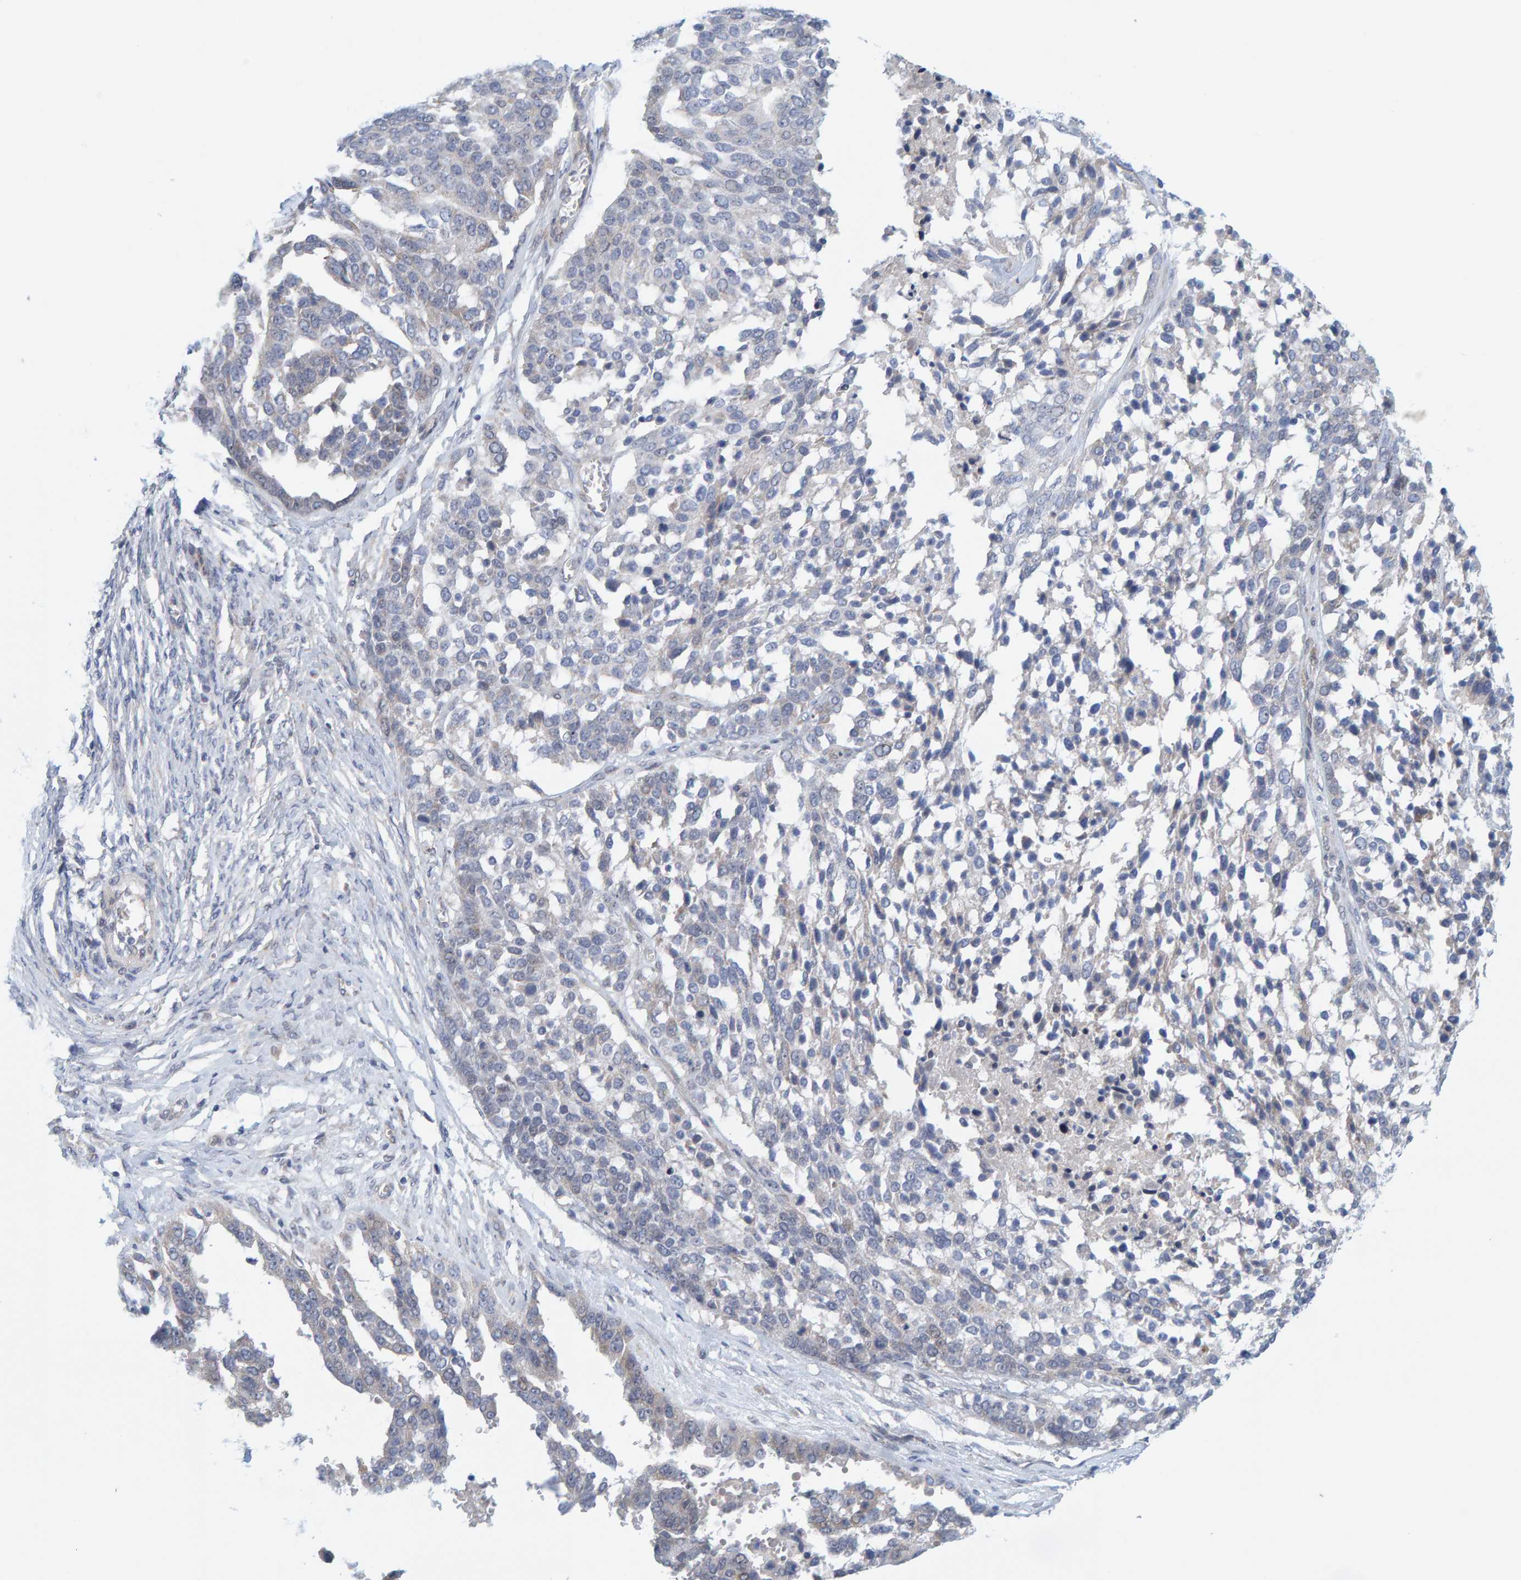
{"staining": {"intensity": "negative", "quantity": "none", "location": "none"}, "tissue": "ovarian cancer", "cell_type": "Tumor cells", "image_type": "cancer", "snomed": [{"axis": "morphology", "description": "Cystadenocarcinoma, serous, NOS"}, {"axis": "topography", "description": "Ovary"}], "caption": "Protein analysis of serous cystadenocarcinoma (ovarian) reveals no significant staining in tumor cells.", "gene": "ZC3H3", "patient": {"sex": "female", "age": 44}}